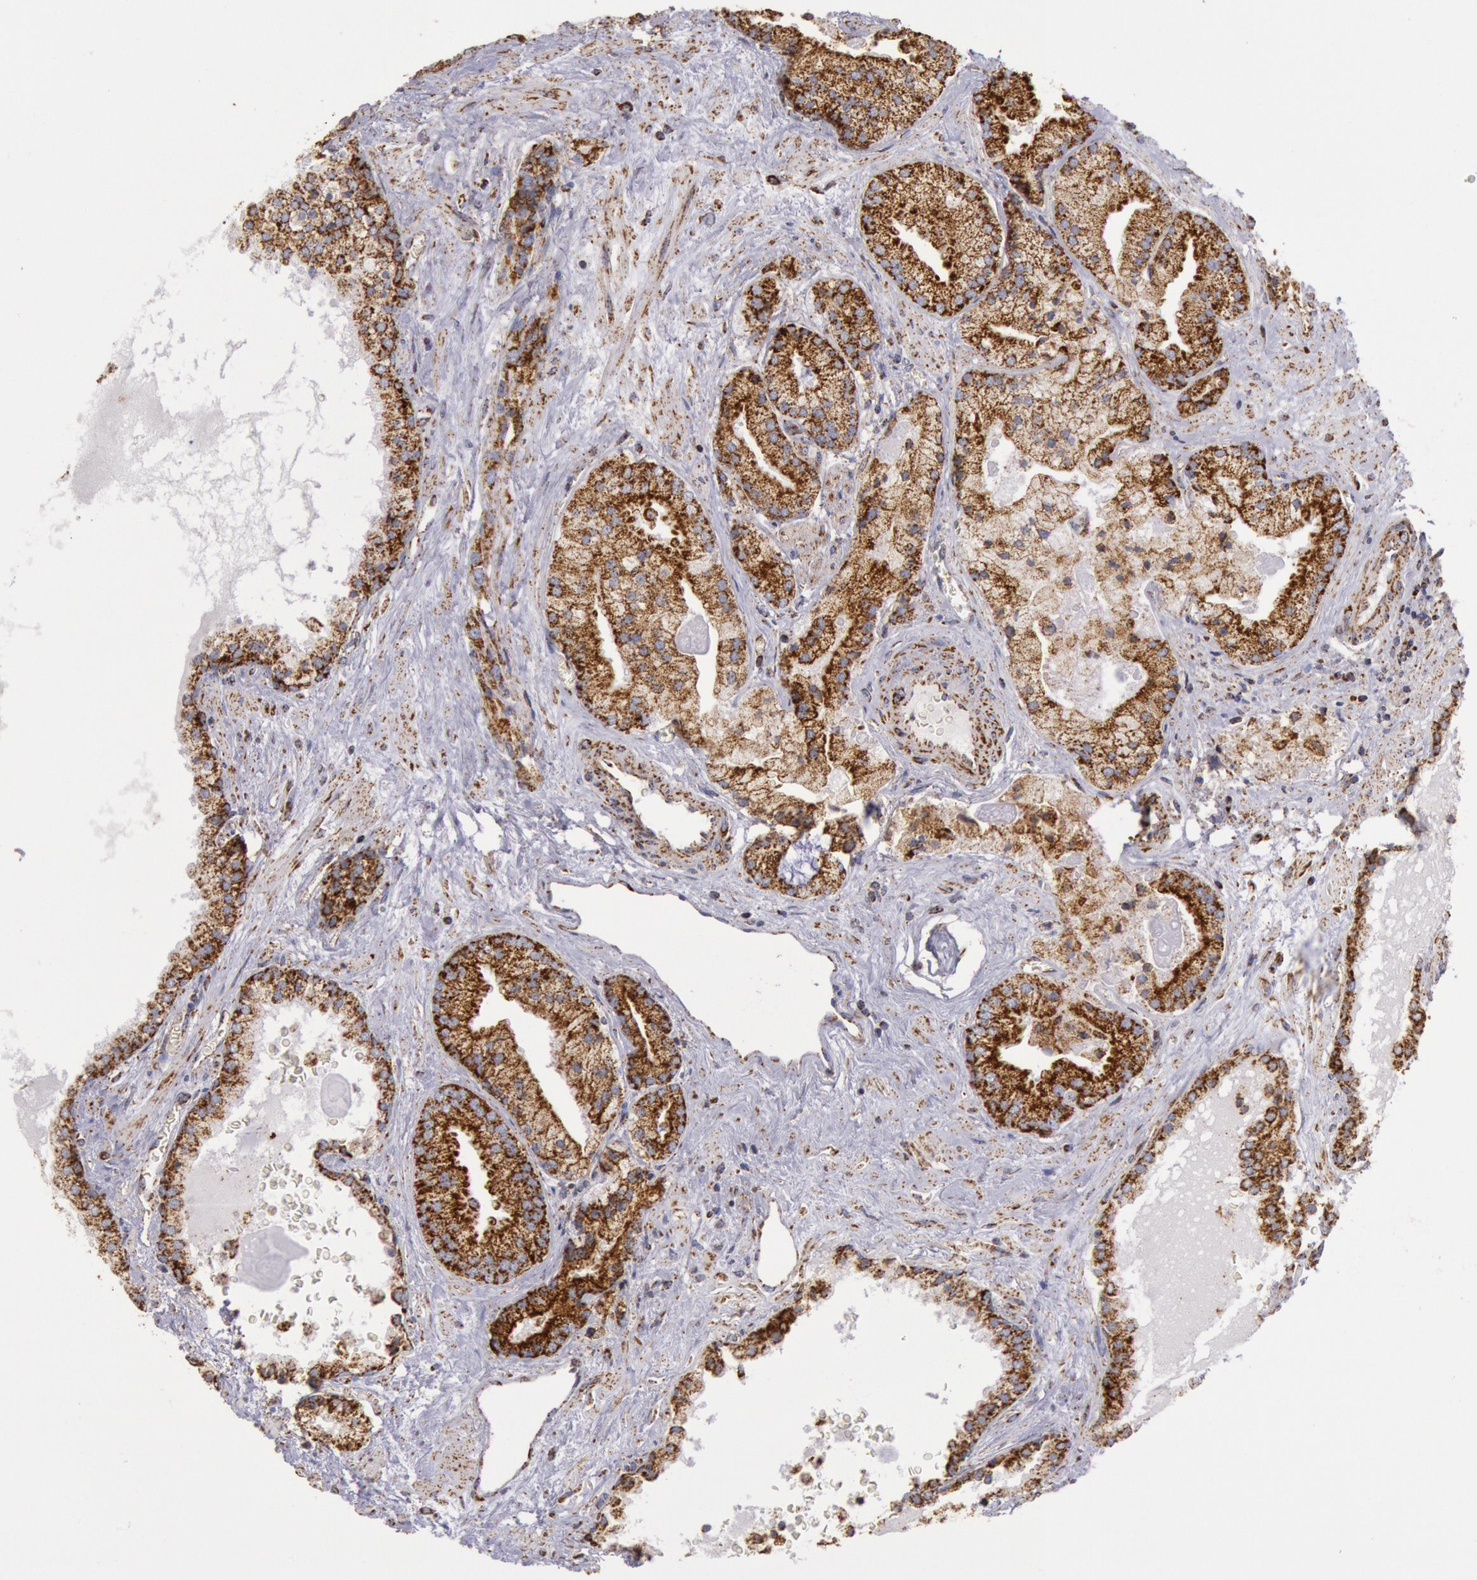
{"staining": {"intensity": "moderate", "quantity": ">75%", "location": "cytoplasmic/membranous"}, "tissue": "prostate cancer", "cell_type": "Tumor cells", "image_type": "cancer", "snomed": [{"axis": "morphology", "description": "Adenocarcinoma, Medium grade"}, {"axis": "topography", "description": "Prostate"}], "caption": "This is a histology image of IHC staining of adenocarcinoma (medium-grade) (prostate), which shows moderate positivity in the cytoplasmic/membranous of tumor cells.", "gene": "CYC1", "patient": {"sex": "male", "age": 70}}